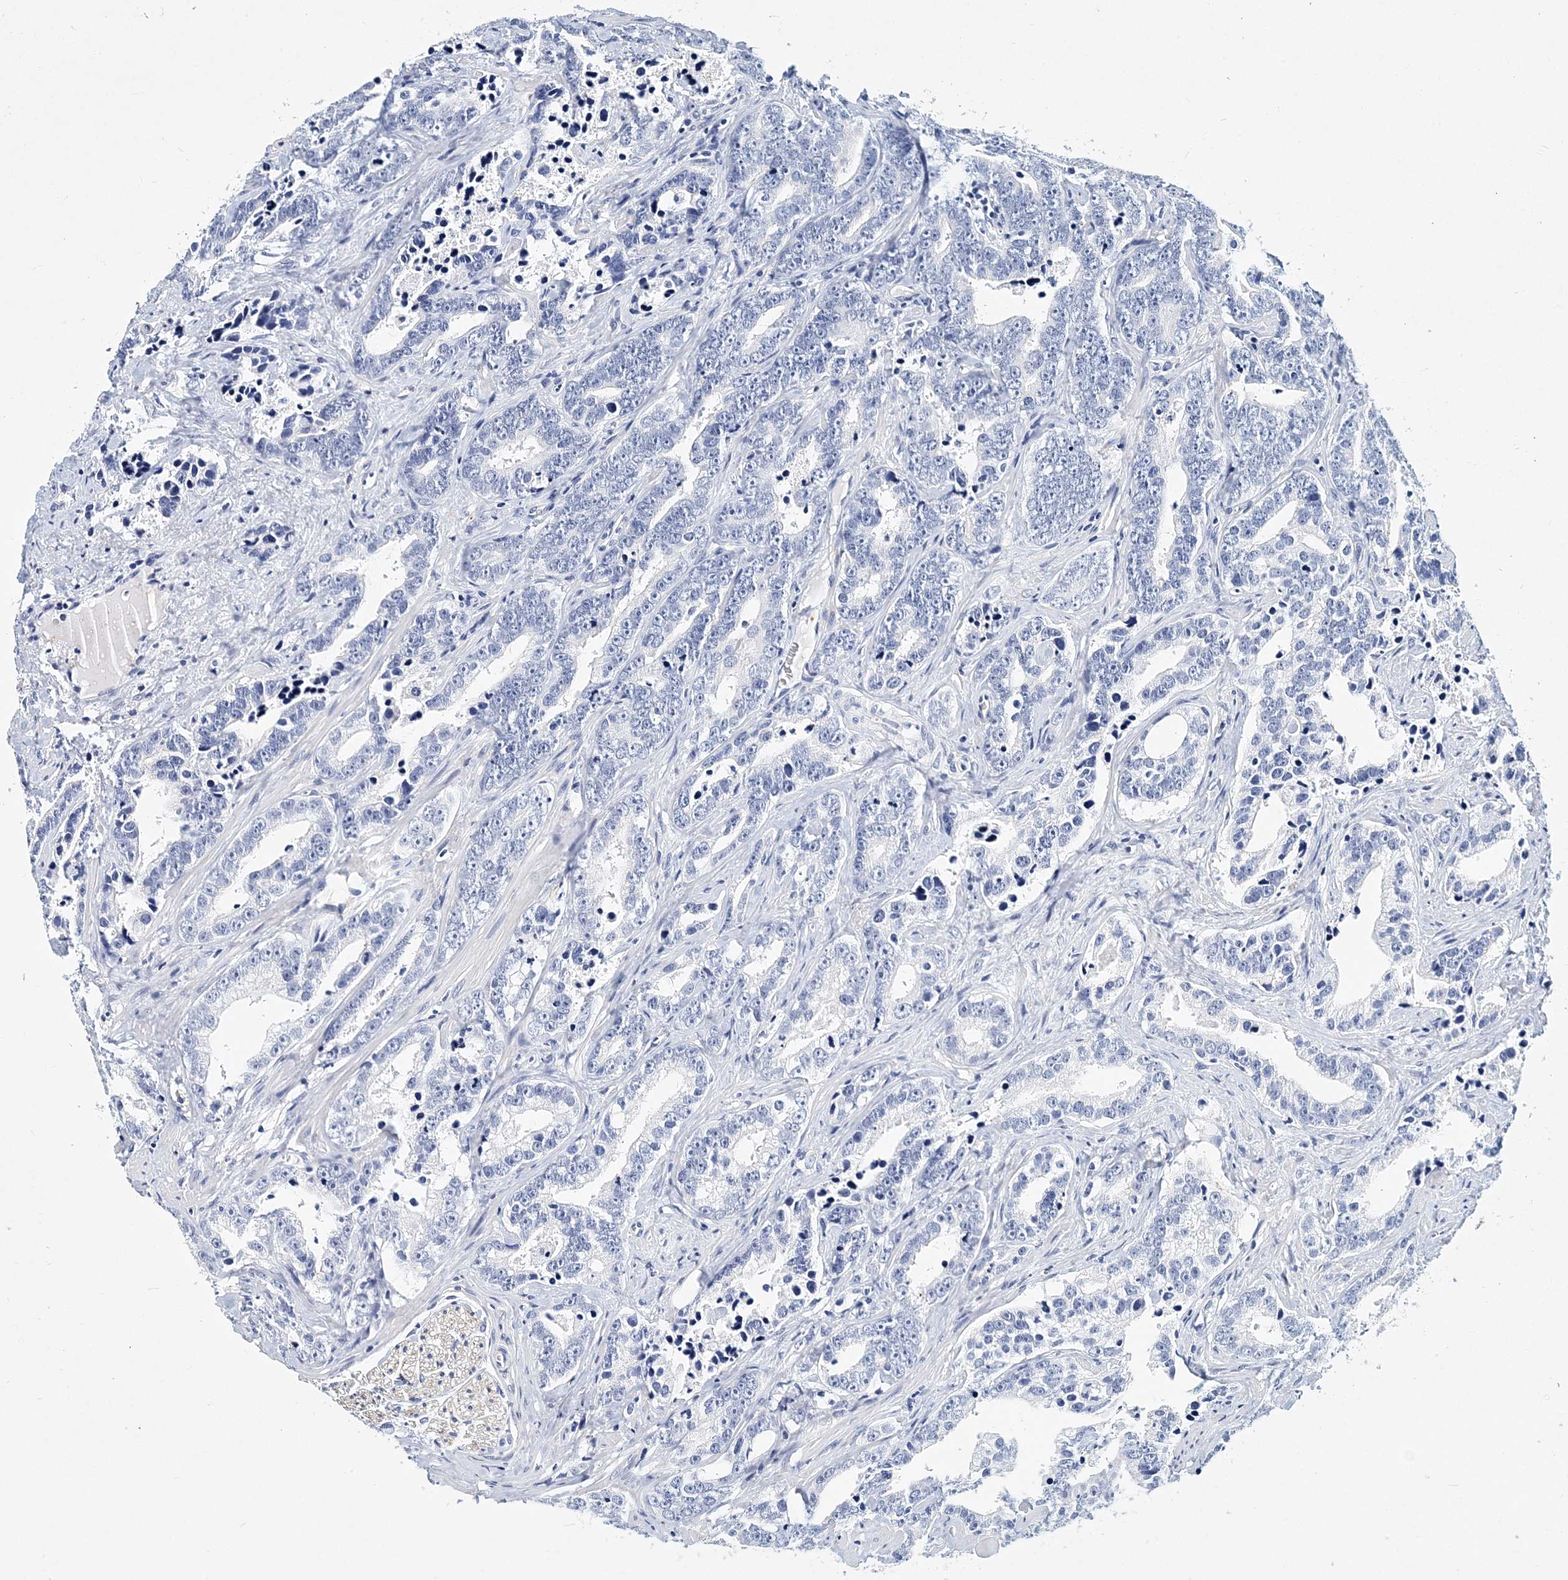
{"staining": {"intensity": "negative", "quantity": "none", "location": "none"}, "tissue": "prostate cancer", "cell_type": "Tumor cells", "image_type": "cancer", "snomed": [{"axis": "morphology", "description": "Adenocarcinoma, High grade"}, {"axis": "topography", "description": "Prostate"}], "caption": "Immunohistochemistry of human prostate adenocarcinoma (high-grade) shows no expression in tumor cells.", "gene": "ITGA2B", "patient": {"sex": "male", "age": 62}}